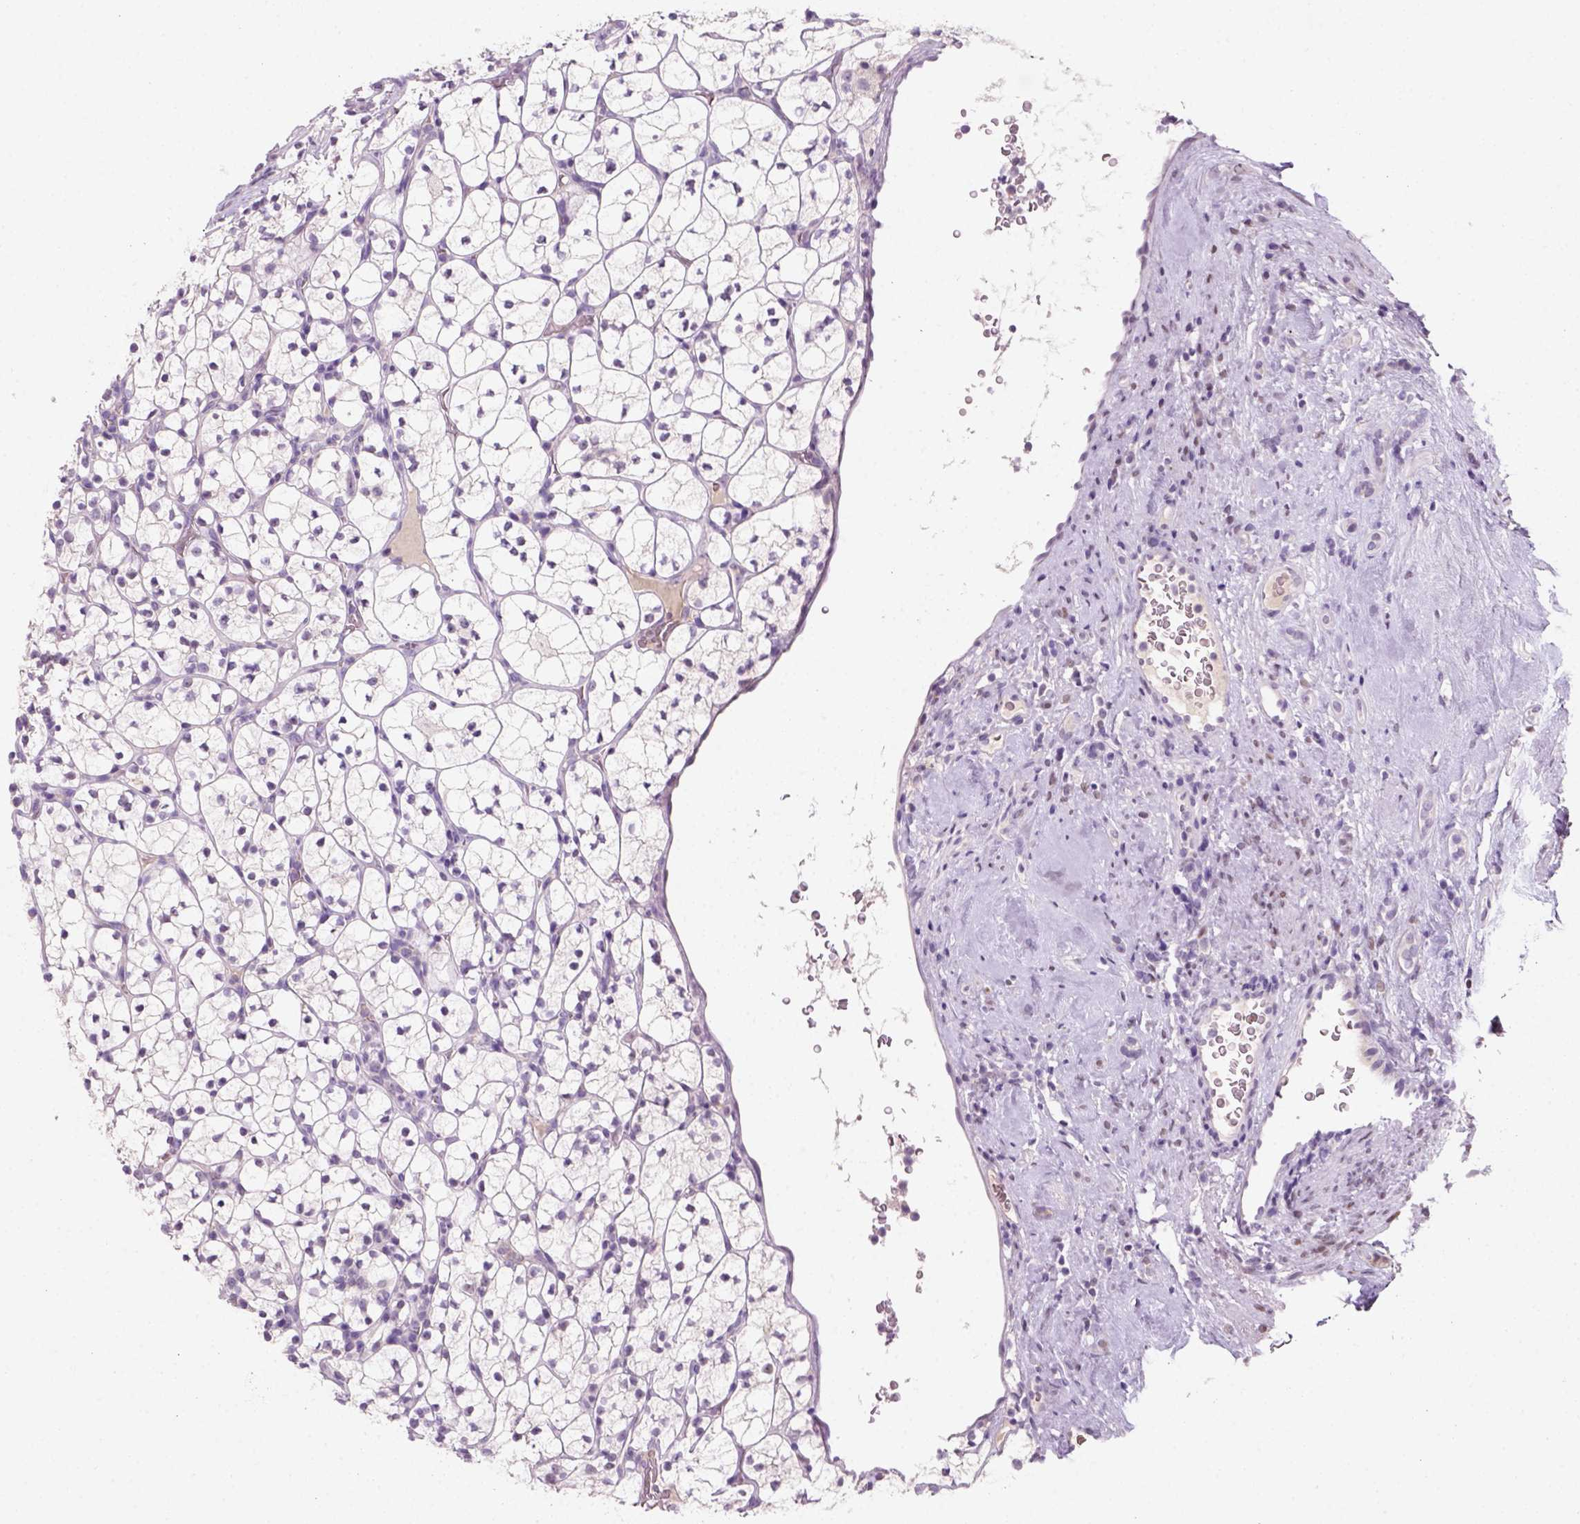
{"staining": {"intensity": "negative", "quantity": "none", "location": "none"}, "tissue": "renal cancer", "cell_type": "Tumor cells", "image_type": "cancer", "snomed": [{"axis": "morphology", "description": "Adenocarcinoma, NOS"}, {"axis": "topography", "description": "Kidney"}], "caption": "An image of adenocarcinoma (renal) stained for a protein shows no brown staining in tumor cells.", "gene": "ZMAT4", "patient": {"sex": "female", "age": 89}}